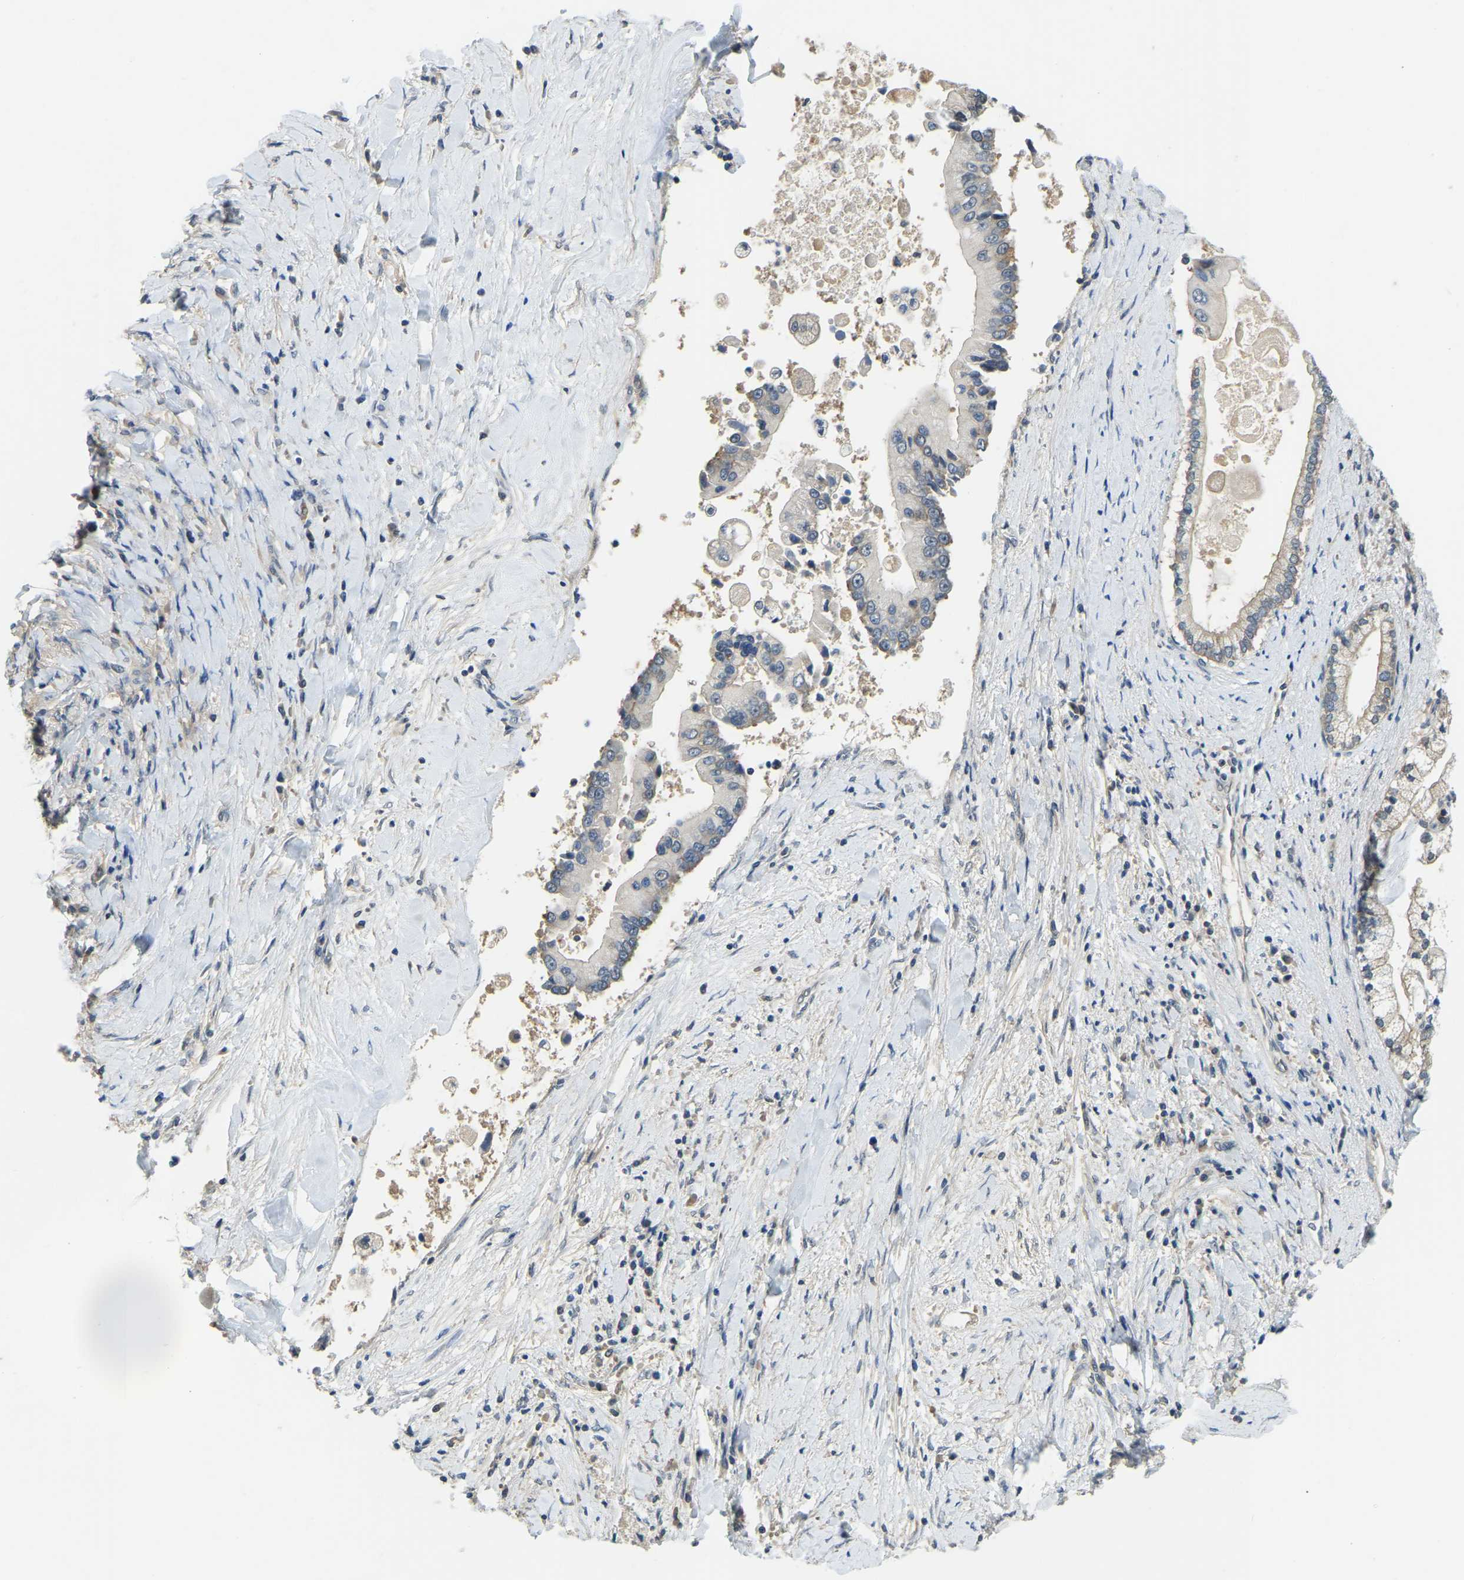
{"staining": {"intensity": "negative", "quantity": "none", "location": "none"}, "tissue": "liver cancer", "cell_type": "Tumor cells", "image_type": "cancer", "snomed": [{"axis": "morphology", "description": "Cholangiocarcinoma"}, {"axis": "topography", "description": "Liver"}], "caption": "This photomicrograph is of cholangiocarcinoma (liver) stained with immunohistochemistry (IHC) to label a protein in brown with the nuclei are counter-stained blue. There is no staining in tumor cells.", "gene": "AHNAK", "patient": {"sex": "male", "age": 50}}